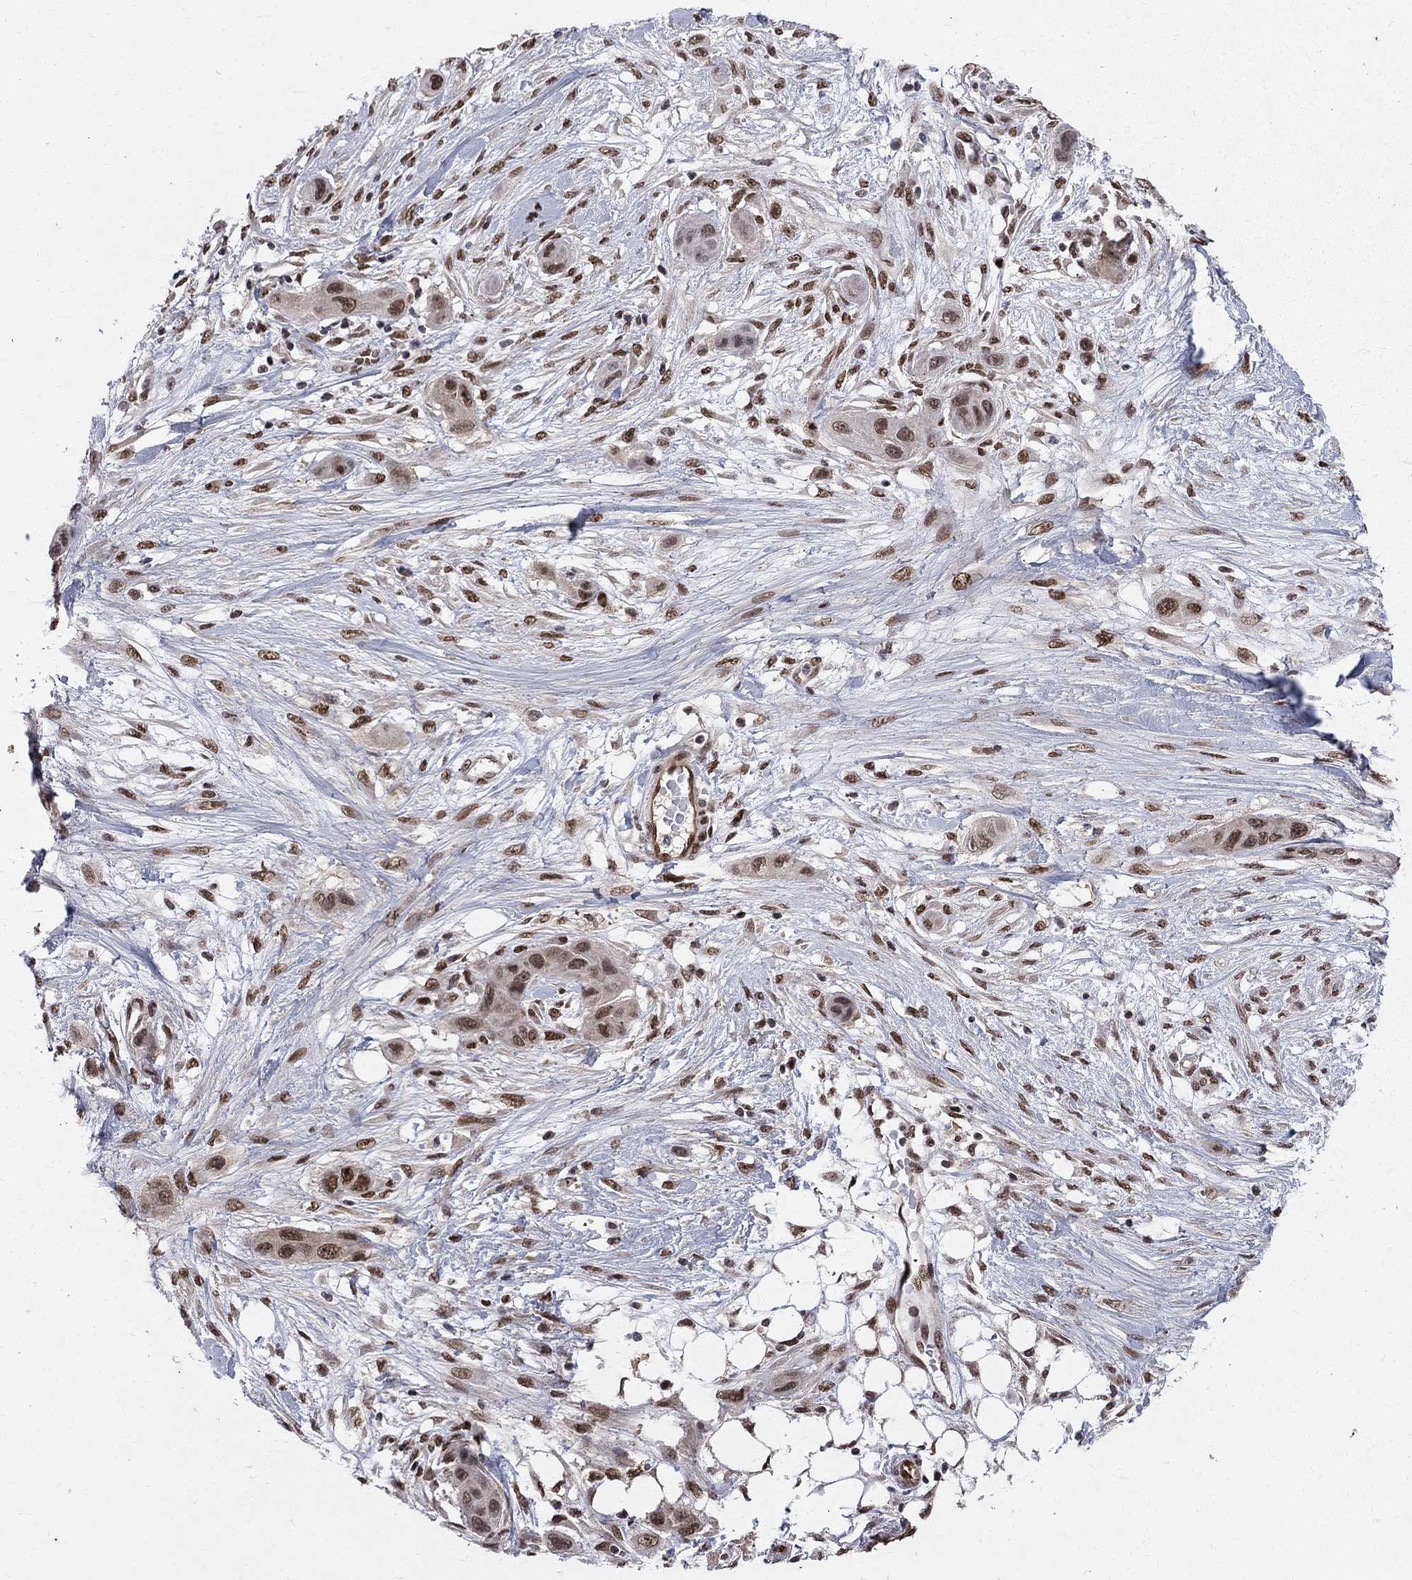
{"staining": {"intensity": "moderate", "quantity": ">75%", "location": "nuclear"}, "tissue": "skin cancer", "cell_type": "Tumor cells", "image_type": "cancer", "snomed": [{"axis": "morphology", "description": "Squamous cell carcinoma, NOS"}, {"axis": "topography", "description": "Skin"}], "caption": "The histopathology image displays immunohistochemical staining of skin cancer (squamous cell carcinoma). There is moderate nuclear staining is appreciated in approximately >75% of tumor cells.", "gene": "SAP30L", "patient": {"sex": "male", "age": 79}}